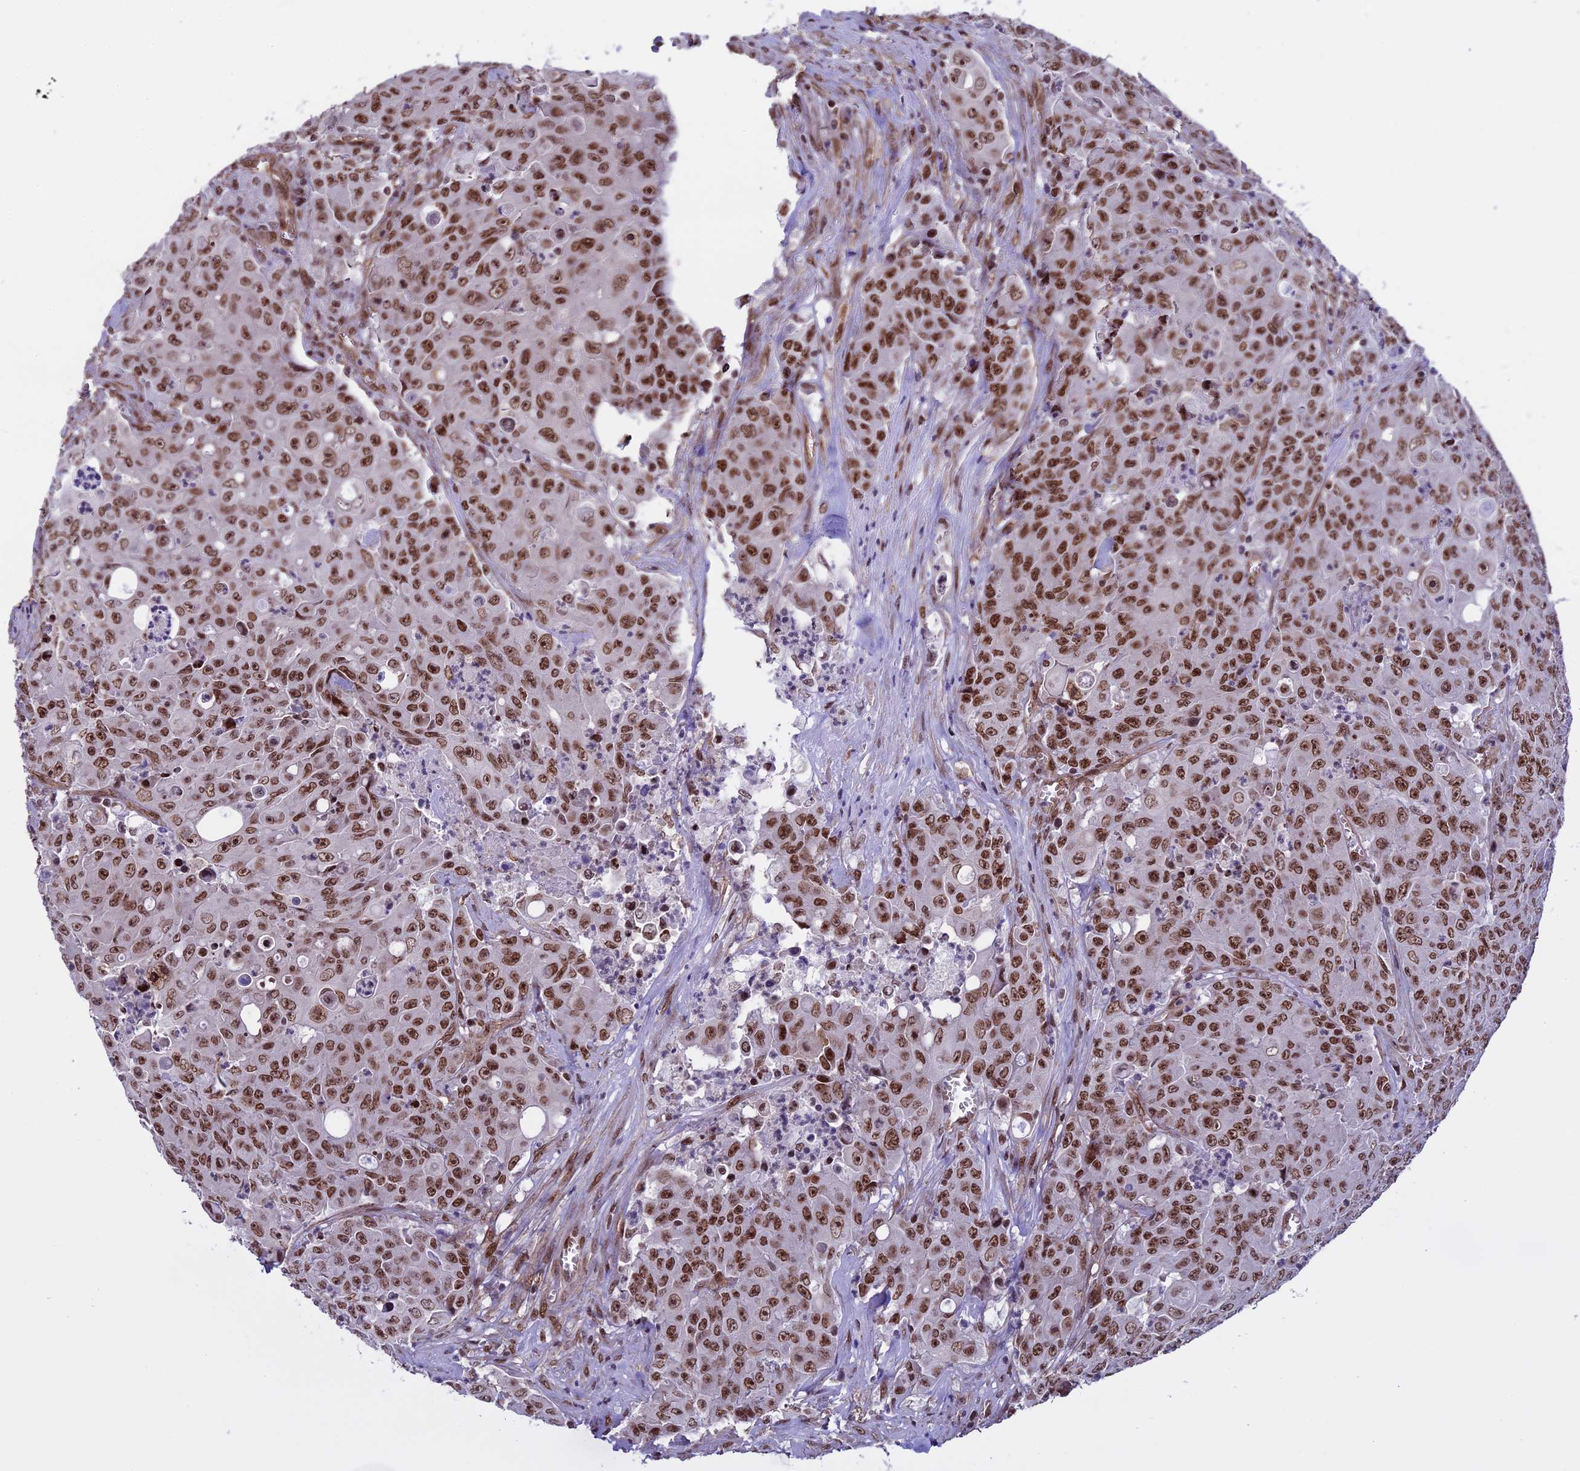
{"staining": {"intensity": "strong", "quantity": "25%-75%", "location": "nuclear"}, "tissue": "colorectal cancer", "cell_type": "Tumor cells", "image_type": "cancer", "snomed": [{"axis": "morphology", "description": "Adenocarcinoma, NOS"}, {"axis": "topography", "description": "Colon"}], "caption": "Protein expression analysis of human colorectal cancer reveals strong nuclear staining in approximately 25%-75% of tumor cells.", "gene": "MPHOSPH8", "patient": {"sex": "male", "age": 51}}